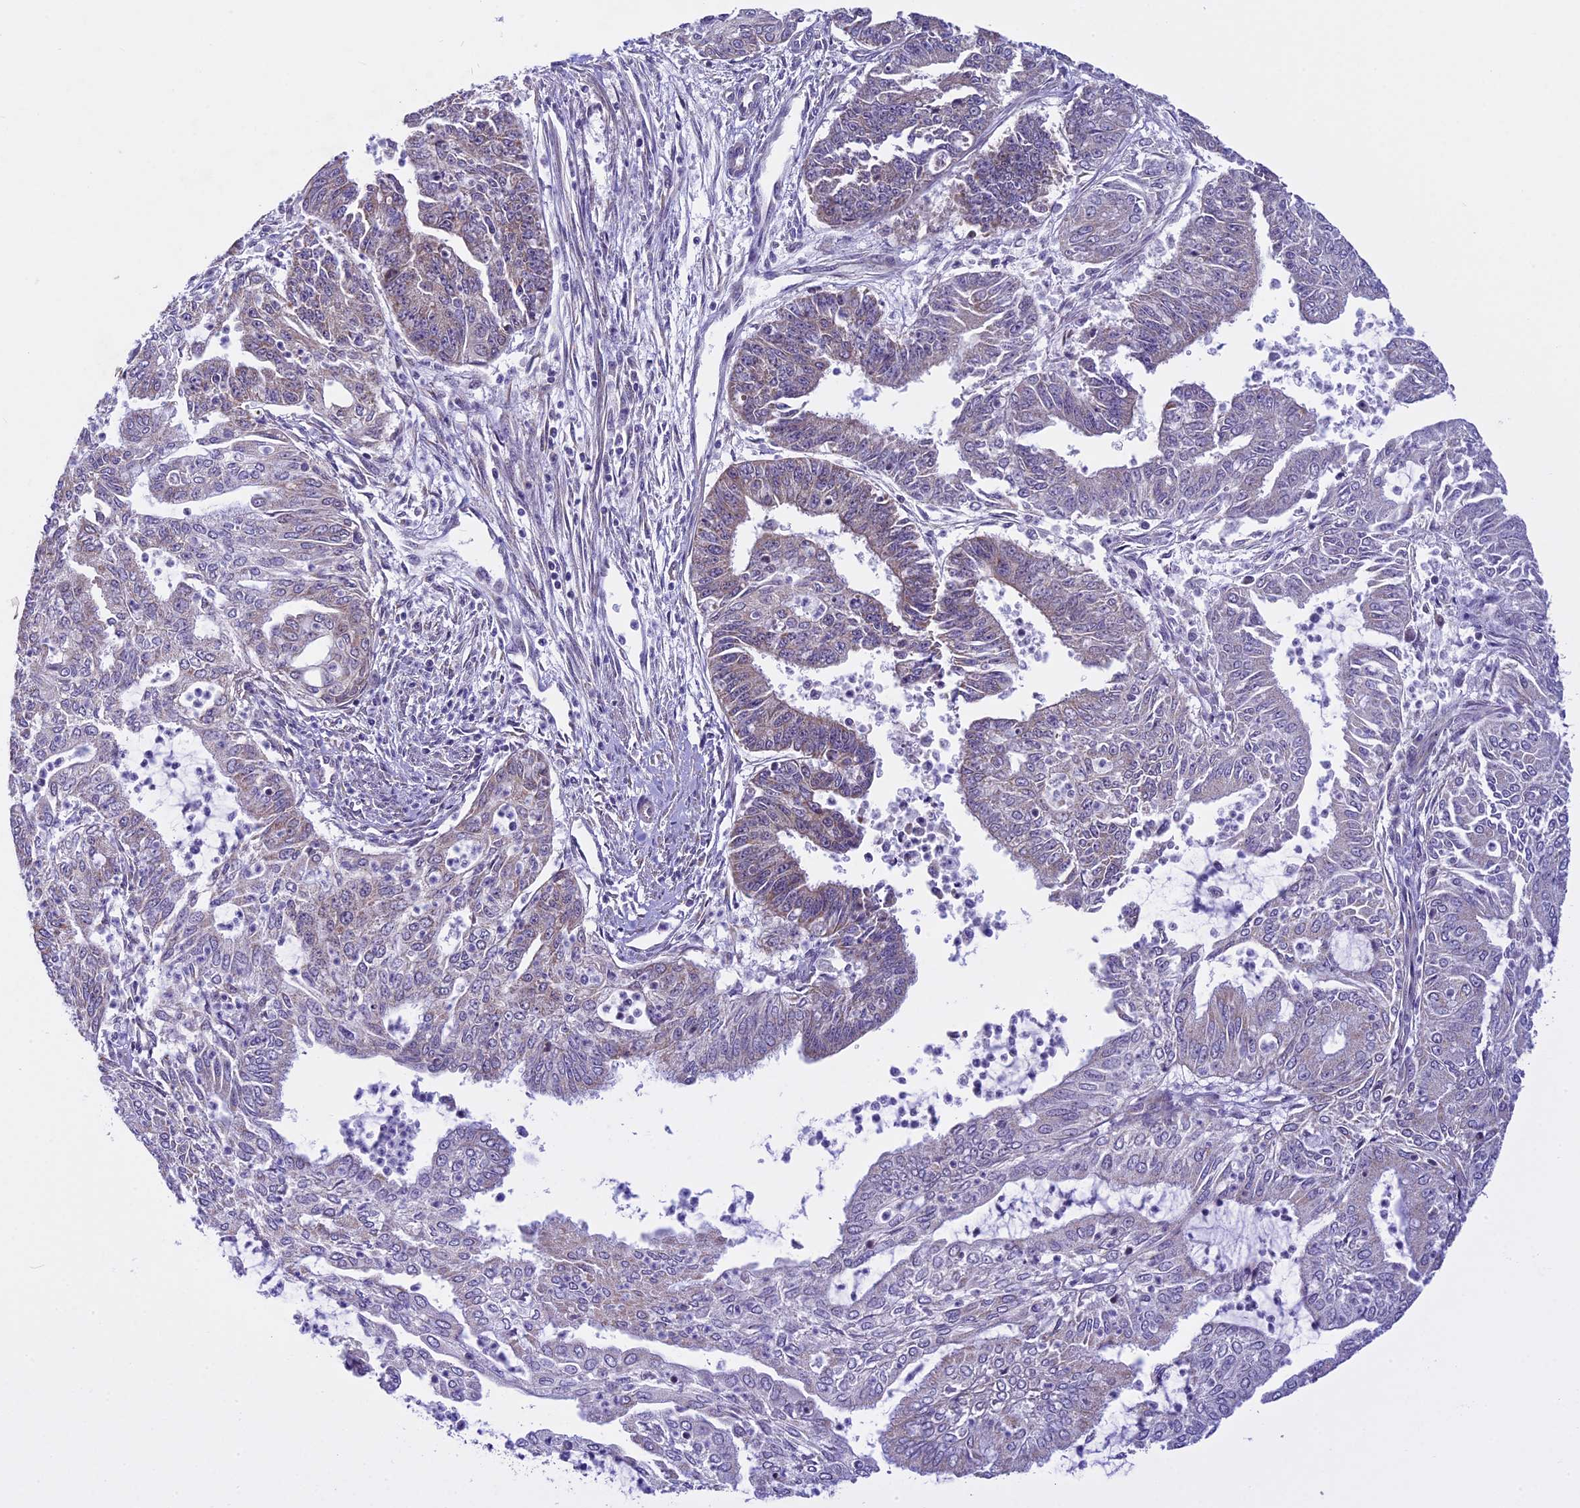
{"staining": {"intensity": "moderate", "quantity": "25%-75%", "location": "cytoplasmic/membranous"}, "tissue": "endometrial cancer", "cell_type": "Tumor cells", "image_type": "cancer", "snomed": [{"axis": "morphology", "description": "Adenocarcinoma, NOS"}, {"axis": "topography", "description": "Endometrium"}], "caption": "Immunohistochemical staining of endometrial adenocarcinoma reveals medium levels of moderate cytoplasmic/membranous protein expression in about 25%-75% of tumor cells. (Stains: DAB in brown, nuclei in blue, Microscopy: brightfield microscopy at high magnification).", "gene": "ZNF317", "patient": {"sex": "female", "age": 73}}